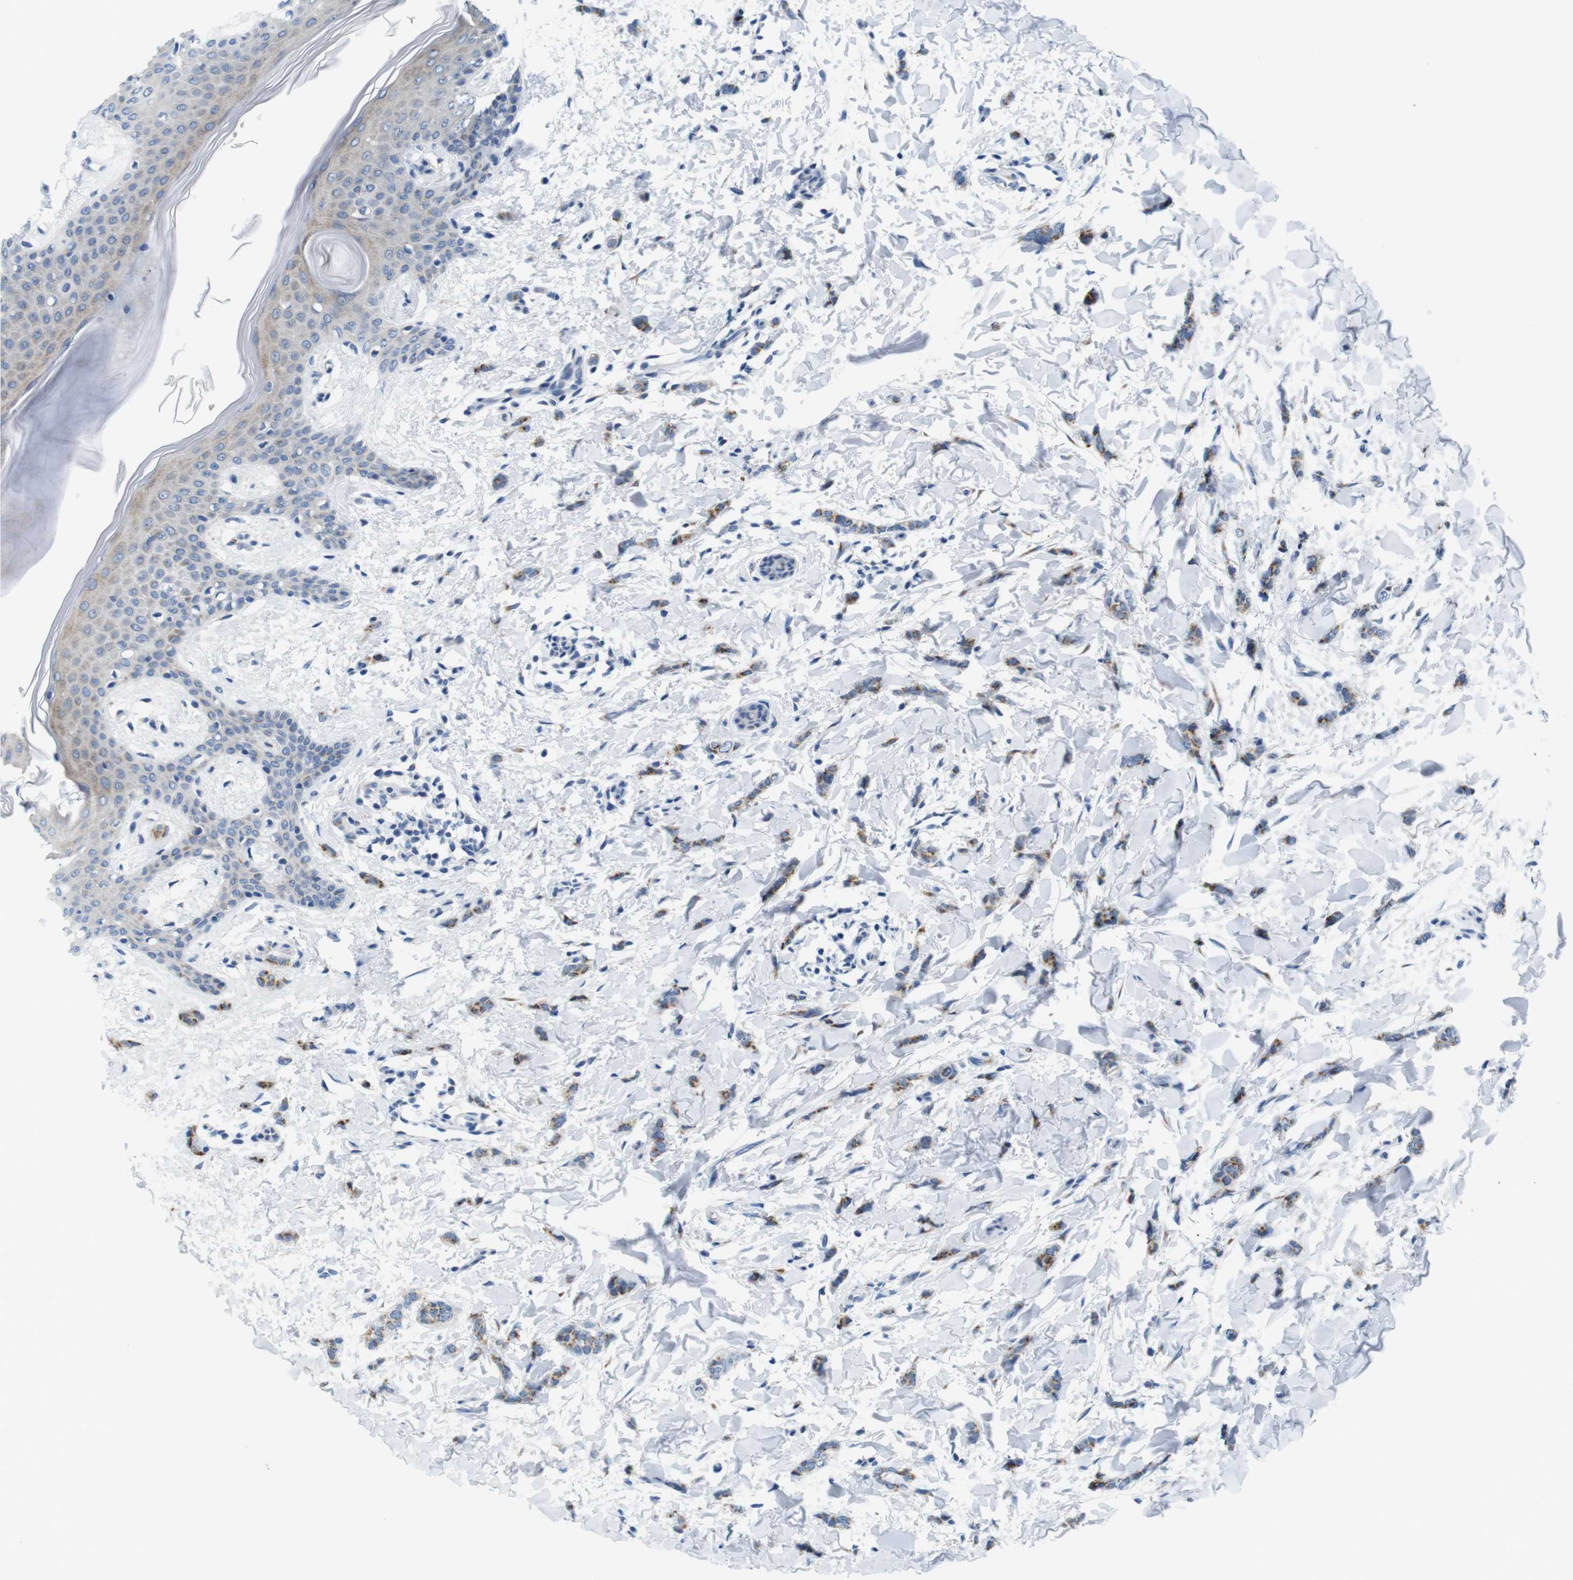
{"staining": {"intensity": "moderate", "quantity": ">75%", "location": "cytoplasmic/membranous"}, "tissue": "breast cancer", "cell_type": "Tumor cells", "image_type": "cancer", "snomed": [{"axis": "morphology", "description": "Lobular carcinoma"}, {"axis": "topography", "description": "Skin"}, {"axis": "topography", "description": "Breast"}], "caption": "High-magnification brightfield microscopy of breast cancer stained with DAB (3,3'-diaminobenzidine) (brown) and counterstained with hematoxylin (blue). tumor cells exhibit moderate cytoplasmic/membranous staining is identified in approximately>75% of cells.", "gene": "GOLGA2", "patient": {"sex": "female", "age": 46}}